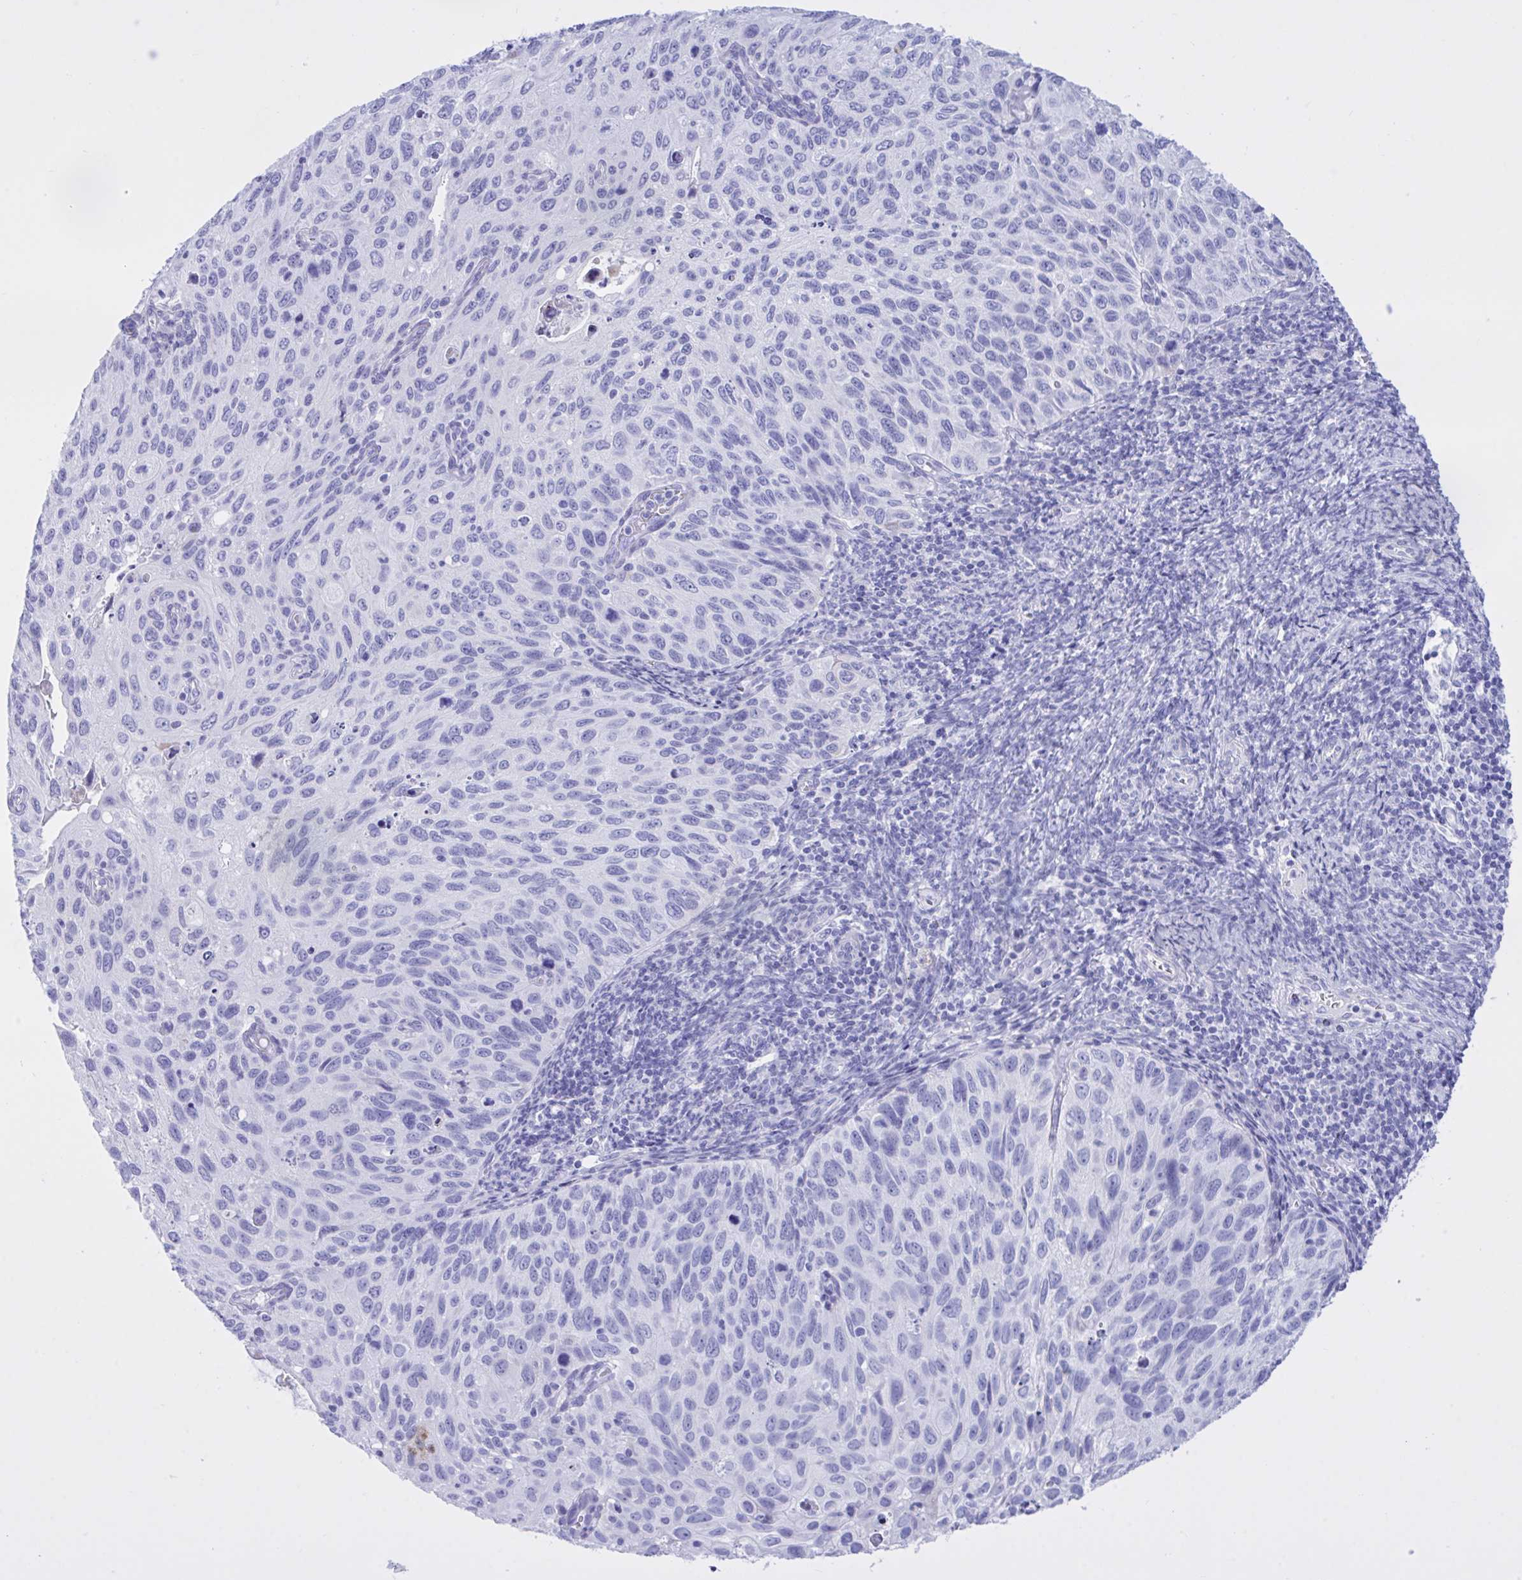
{"staining": {"intensity": "negative", "quantity": "none", "location": "none"}, "tissue": "cervical cancer", "cell_type": "Tumor cells", "image_type": "cancer", "snomed": [{"axis": "morphology", "description": "Squamous cell carcinoma, NOS"}, {"axis": "topography", "description": "Cervix"}], "caption": "DAB (3,3'-diaminobenzidine) immunohistochemical staining of squamous cell carcinoma (cervical) reveals no significant positivity in tumor cells.", "gene": "BEX5", "patient": {"sex": "female", "age": 70}}